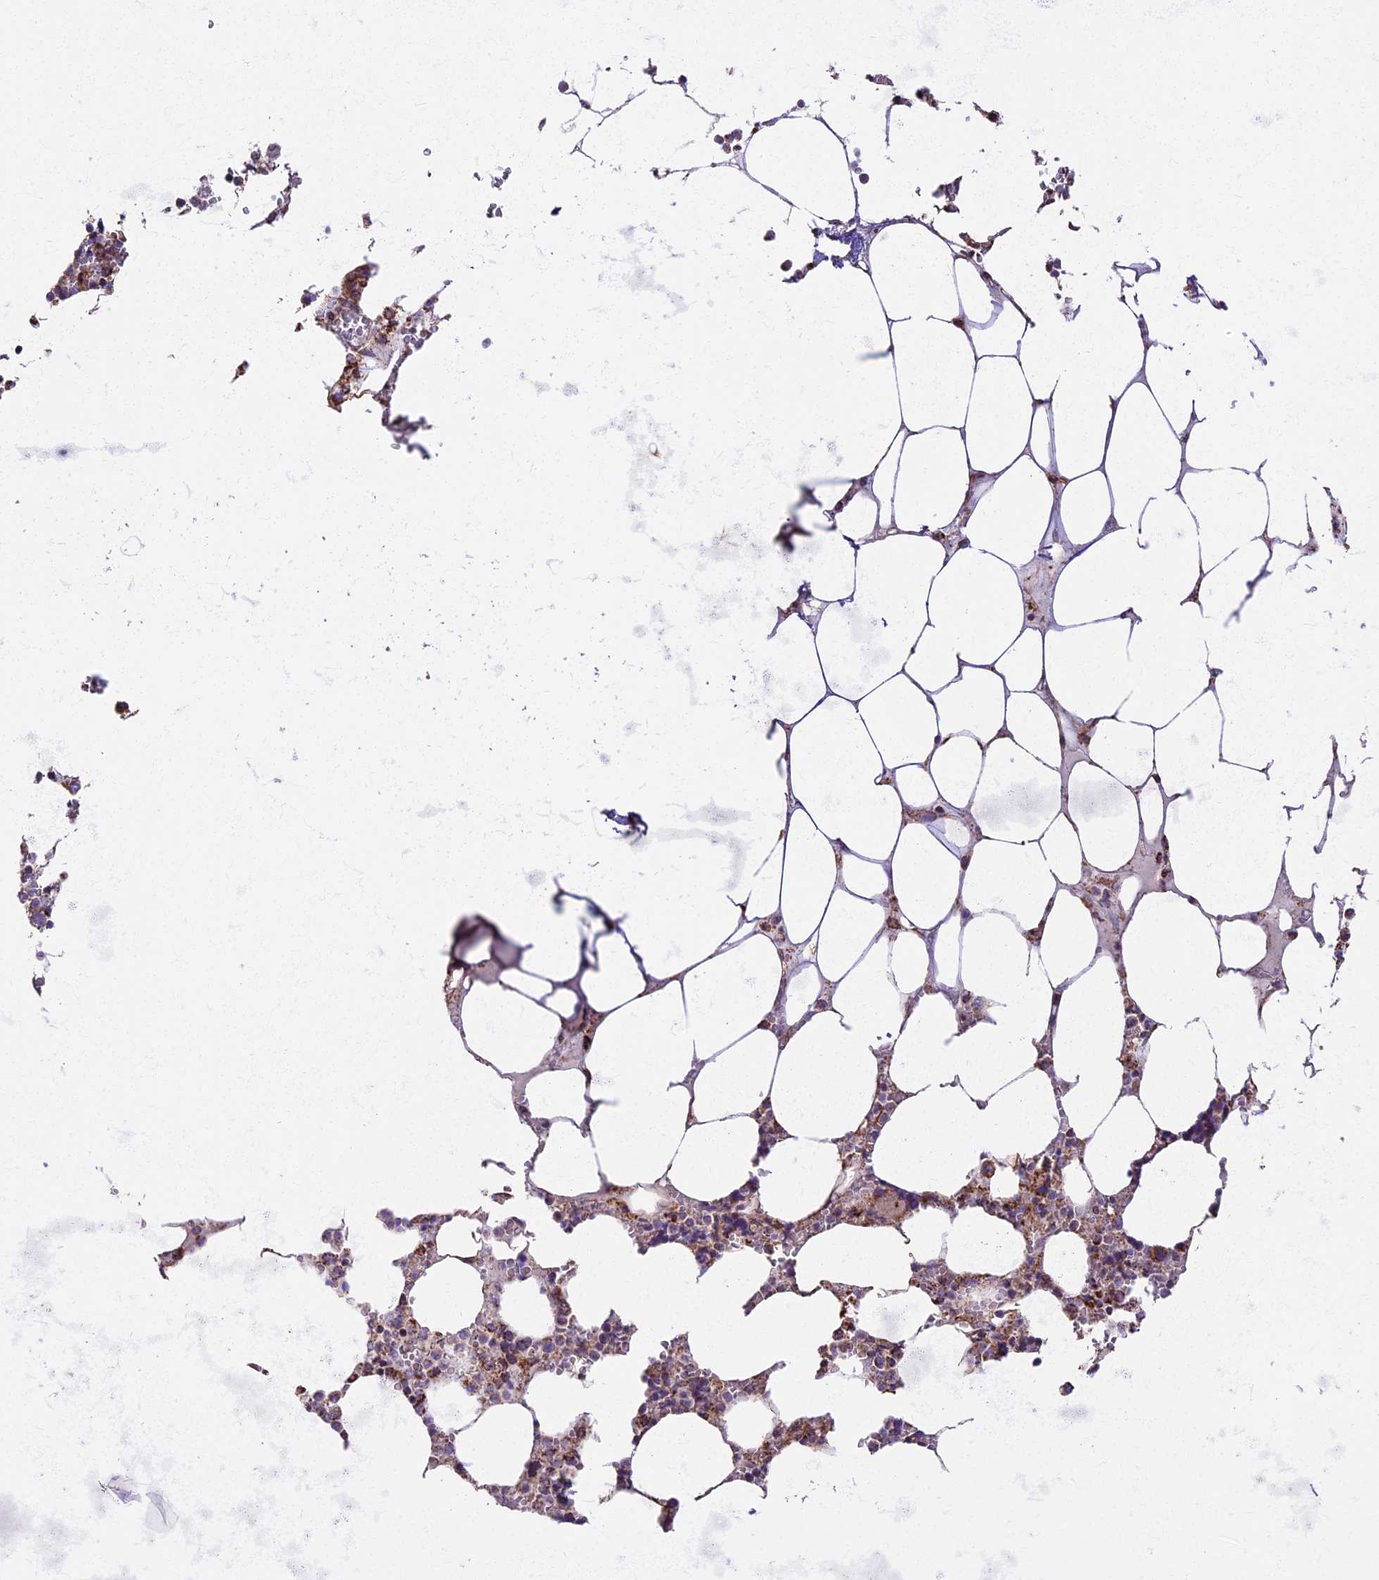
{"staining": {"intensity": "moderate", "quantity": "25%-75%", "location": "cytoplasmic/membranous"}, "tissue": "bone marrow", "cell_type": "Hematopoietic cells", "image_type": "normal", "snomed": [{"axis": "morphology", "description": "Normal tissue, NOS"}, {"axis": "topography", "description": "Bone marrow"}], "caption": "The immunohistochemical stain highlights moderate cytoplasmic/membranous expression in hematopoietic cells of unremarkable bone marrow.", "gene": "NDUFA8", "patient": {"sex": "male", "age": 64}}